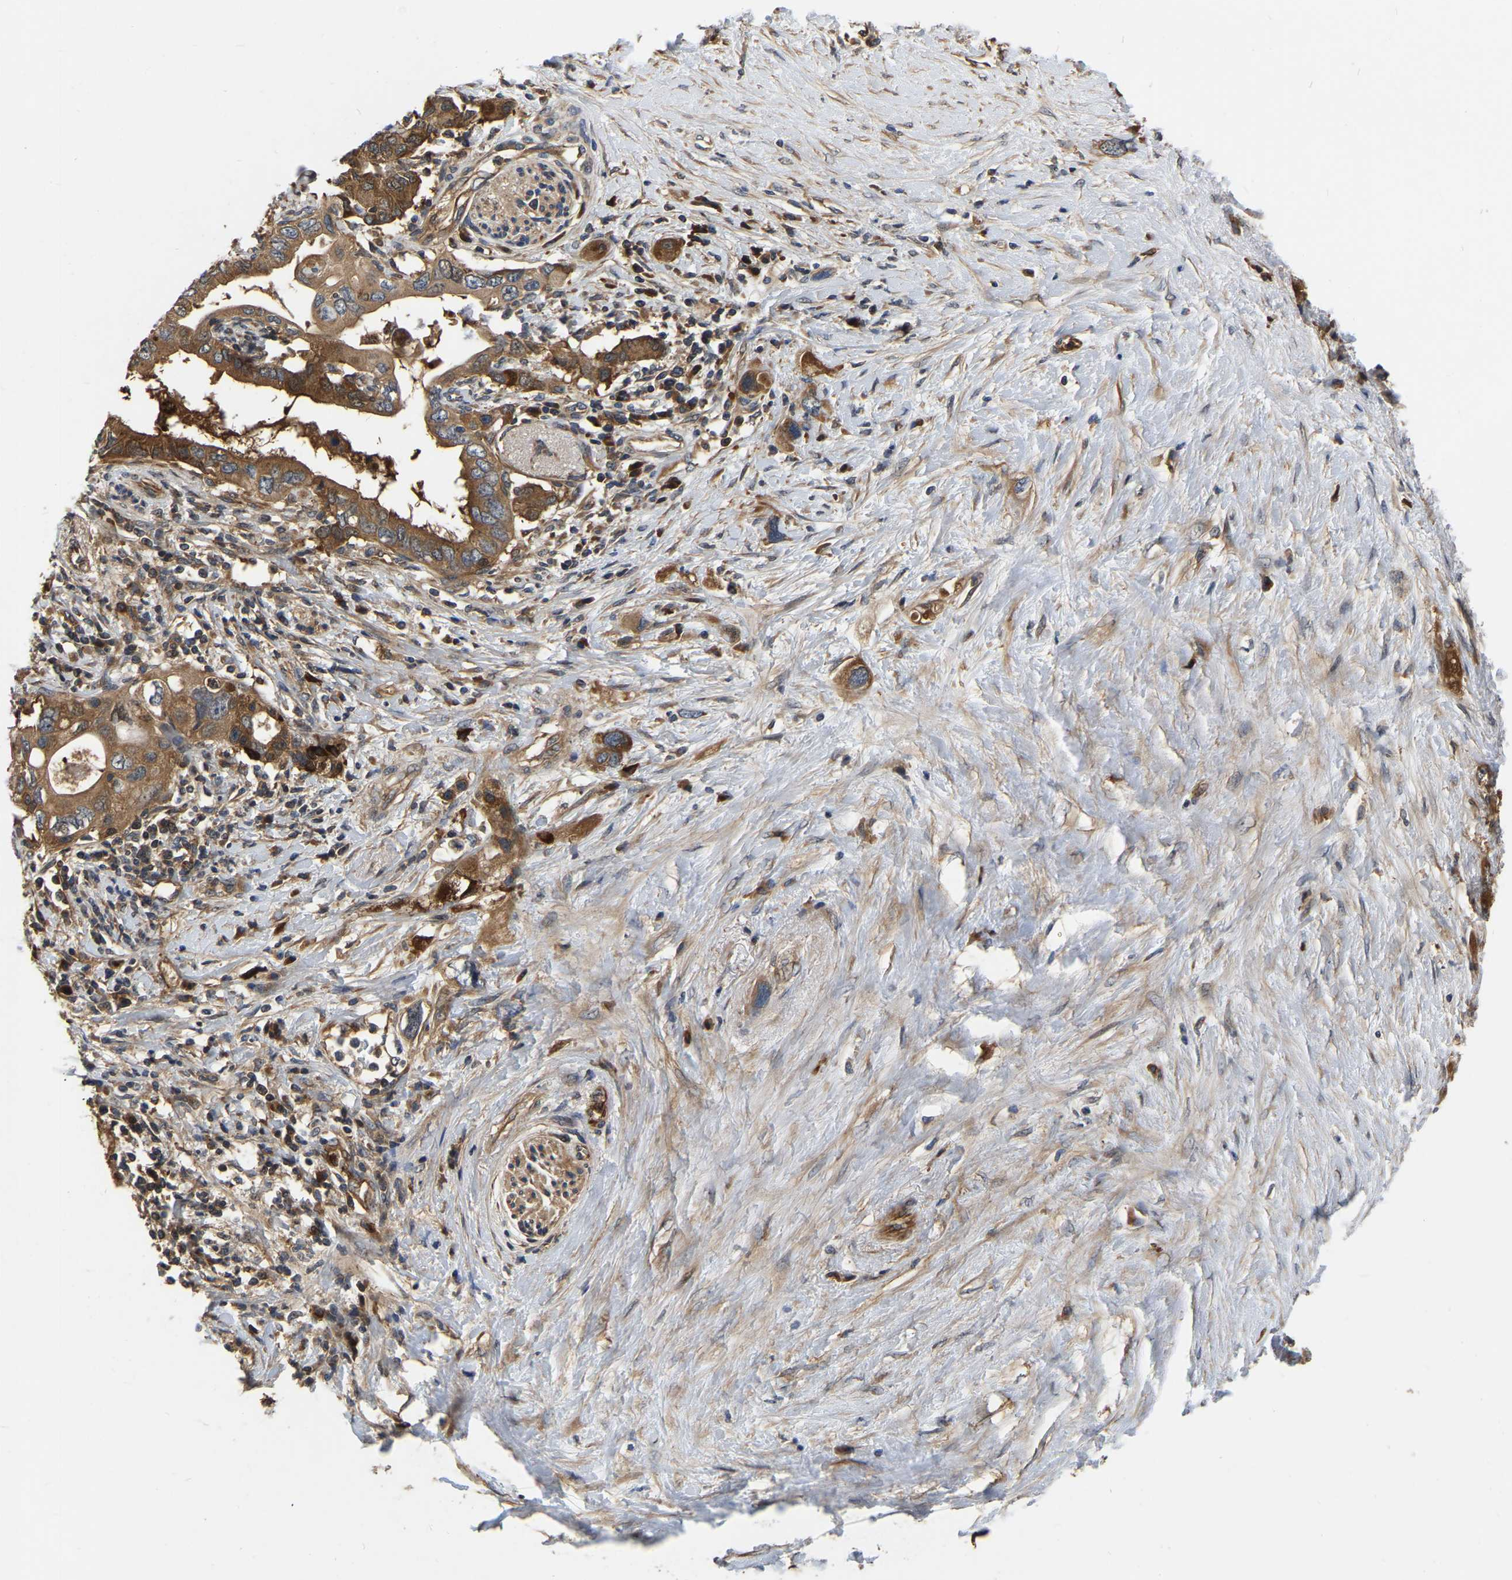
{"staining": {"intensity": "strong", "quantity": ">75%", "location": "cytoplasmic/membranous"}, "tissue": "pancreatic cancer", "cell_type": "Tumor cells", "image_type": "cancer", "snomed": [{"axis": "morphology", "description": "Adenocarcinoma, NOS"}, {"axis": "topography", "description": "Pancreas"}], "caption": "Immunohistochemical staining of pancreatic adenocarcinoma displays strong cytoplasmic/membranous protein staining in approximately >75% of tumor cells.", "gene": "GARS1", "patient": {"sex": "female", "age": 56}}